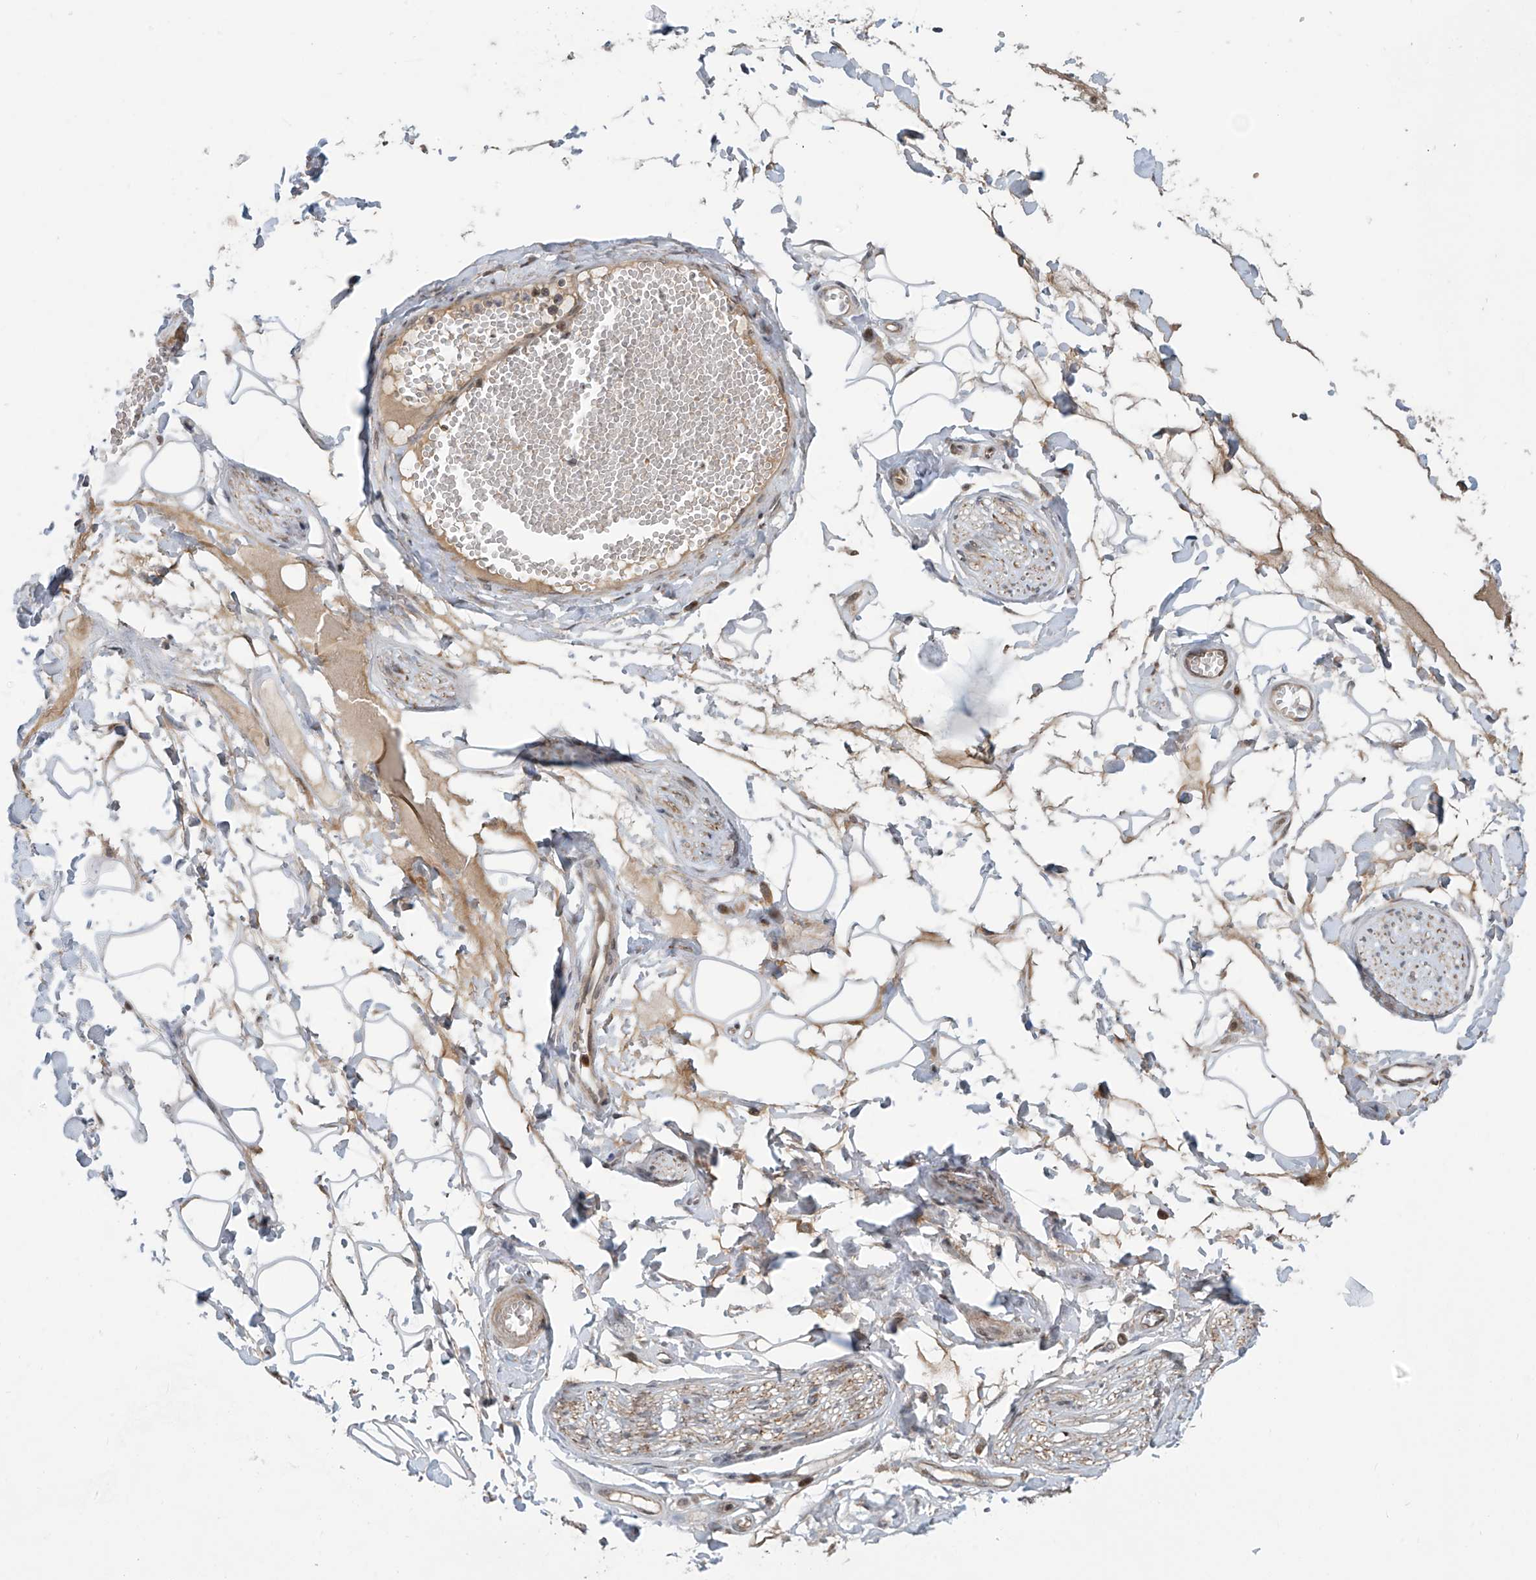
{"staining": {"intensity": "moderate", "quantity": ">75%", "location": "cytoplasmic/membranous,nuclear"}, "tissue": "adipose tissue", "cell_type": "Adipocytes", "image_type": "normal", "snomed": [{"axis": "morphology", "description": "Normal tissue, NOS"}, {"axis": "morphology", "description": "Inflammation, NOS"}, {"axis": "topography", "description": "Salivary gland"}, {"axis": "topography", "description": "Peripheral nerve tissue"}], "caption": "Immunohistochemistry (IHC) histopathology image of unremarkable adipose tissue: human adipose tissue stained using immunohistochemistry shows medium levels of moderate protein expression localized specifically in the cytoplasmic/membranous,nuclear of adipocytes, appearing as a cytoplasmic/membranous,nuclear brown color.", "gene": "ABHD13", "patient": {"sex": "female", "age": 75}}